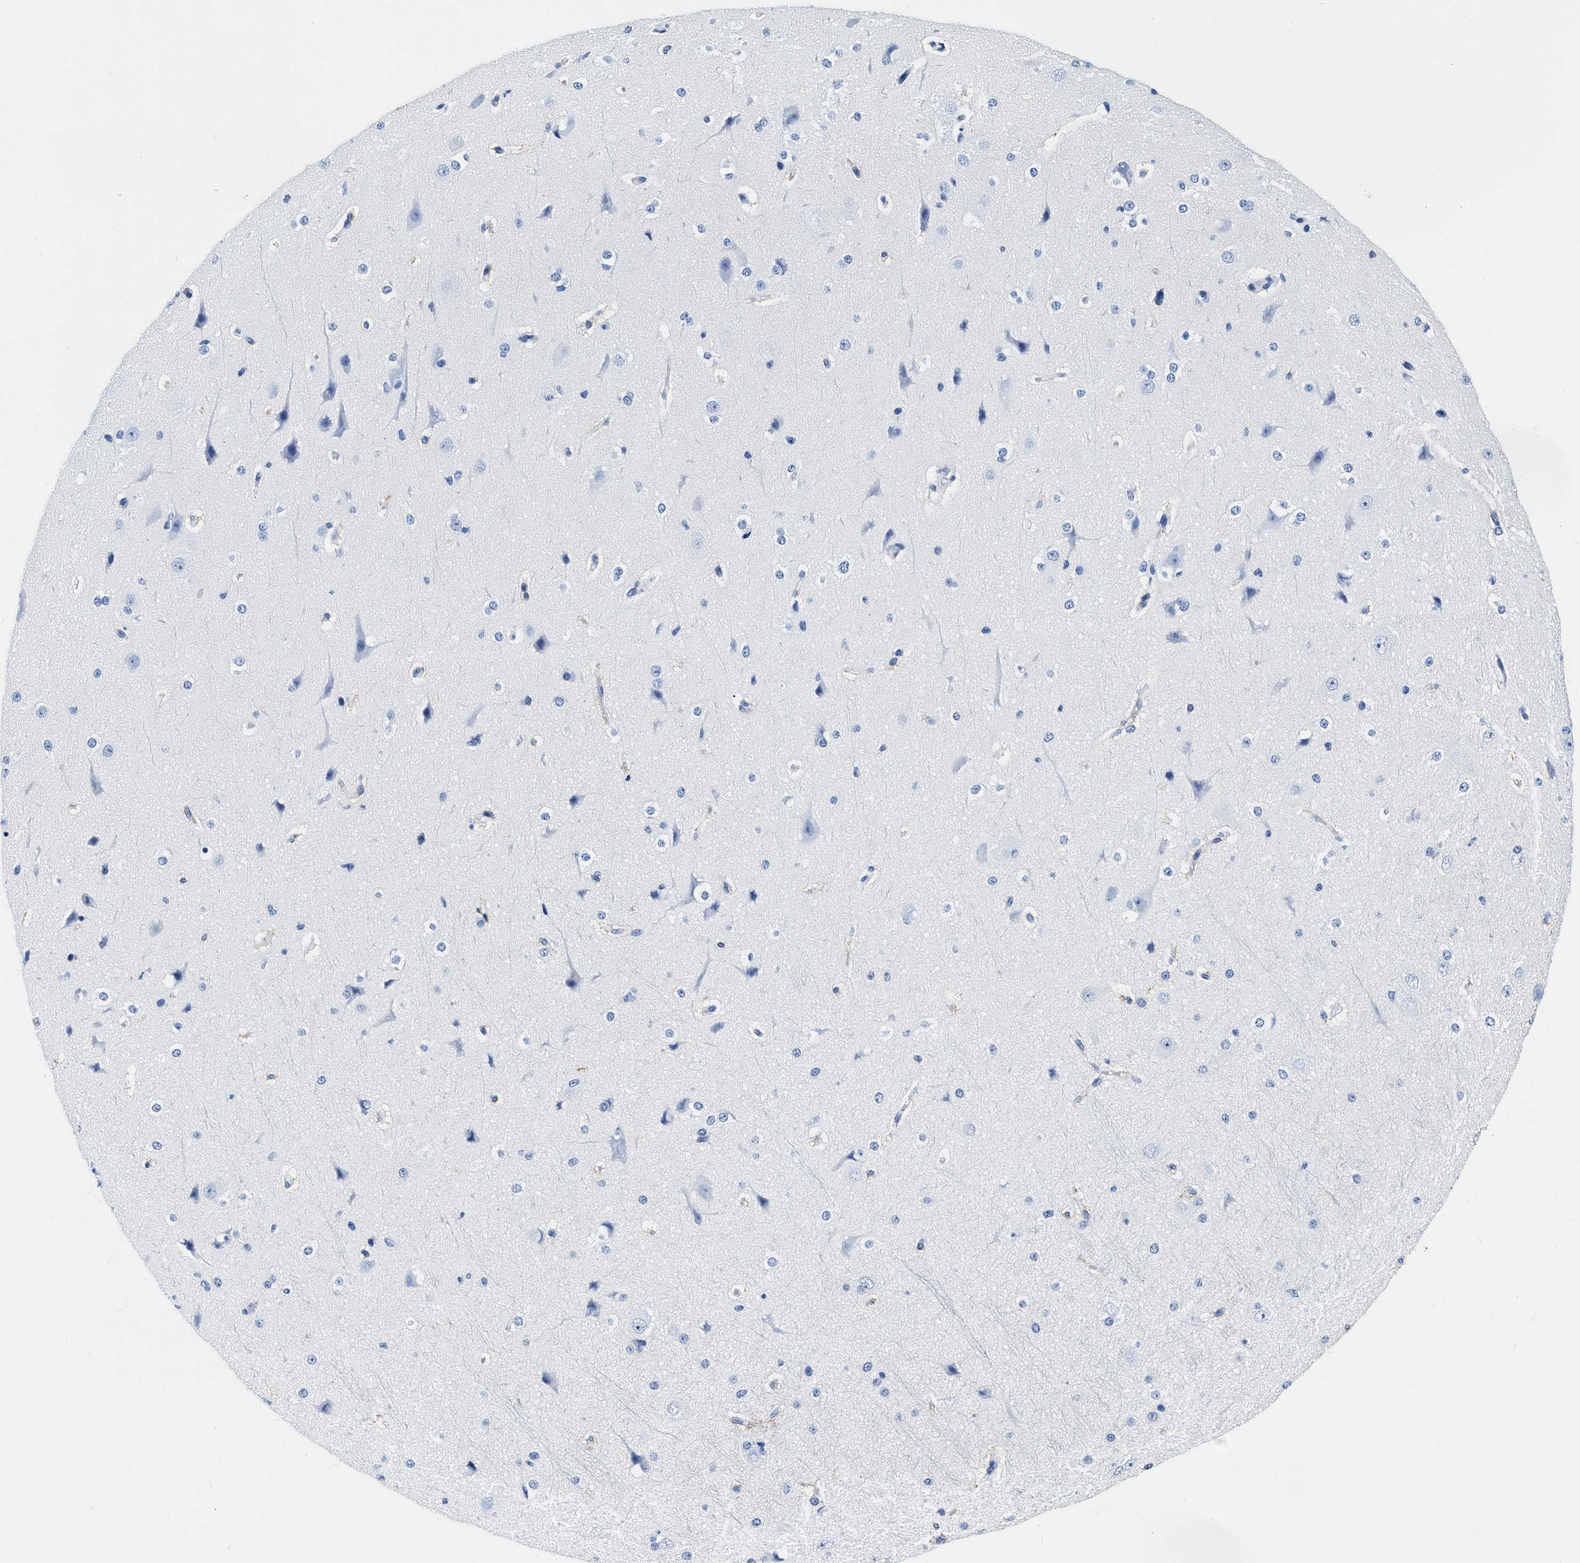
{"staining": {"intensity": "negative", "quantity": "none", "location": "none"}, "tissue": "cerebral cortex", "cell_type": "Endothelial cells", "image_type": "normal", "snomed": [{"axis": "morphology", "description": "Normal tissue, NOS"}, {"axis": "morphology", "description": "Developmental malformation"}, {"axis": "topography", "description": "Cerebral cortex"}], "caption": "DAB immunohistochemical staining of benign cerebral cortex reveals no significant positivity in endothelial cells.", "gene": "CER1", "patient": {"sex": "female", "age": 30}}